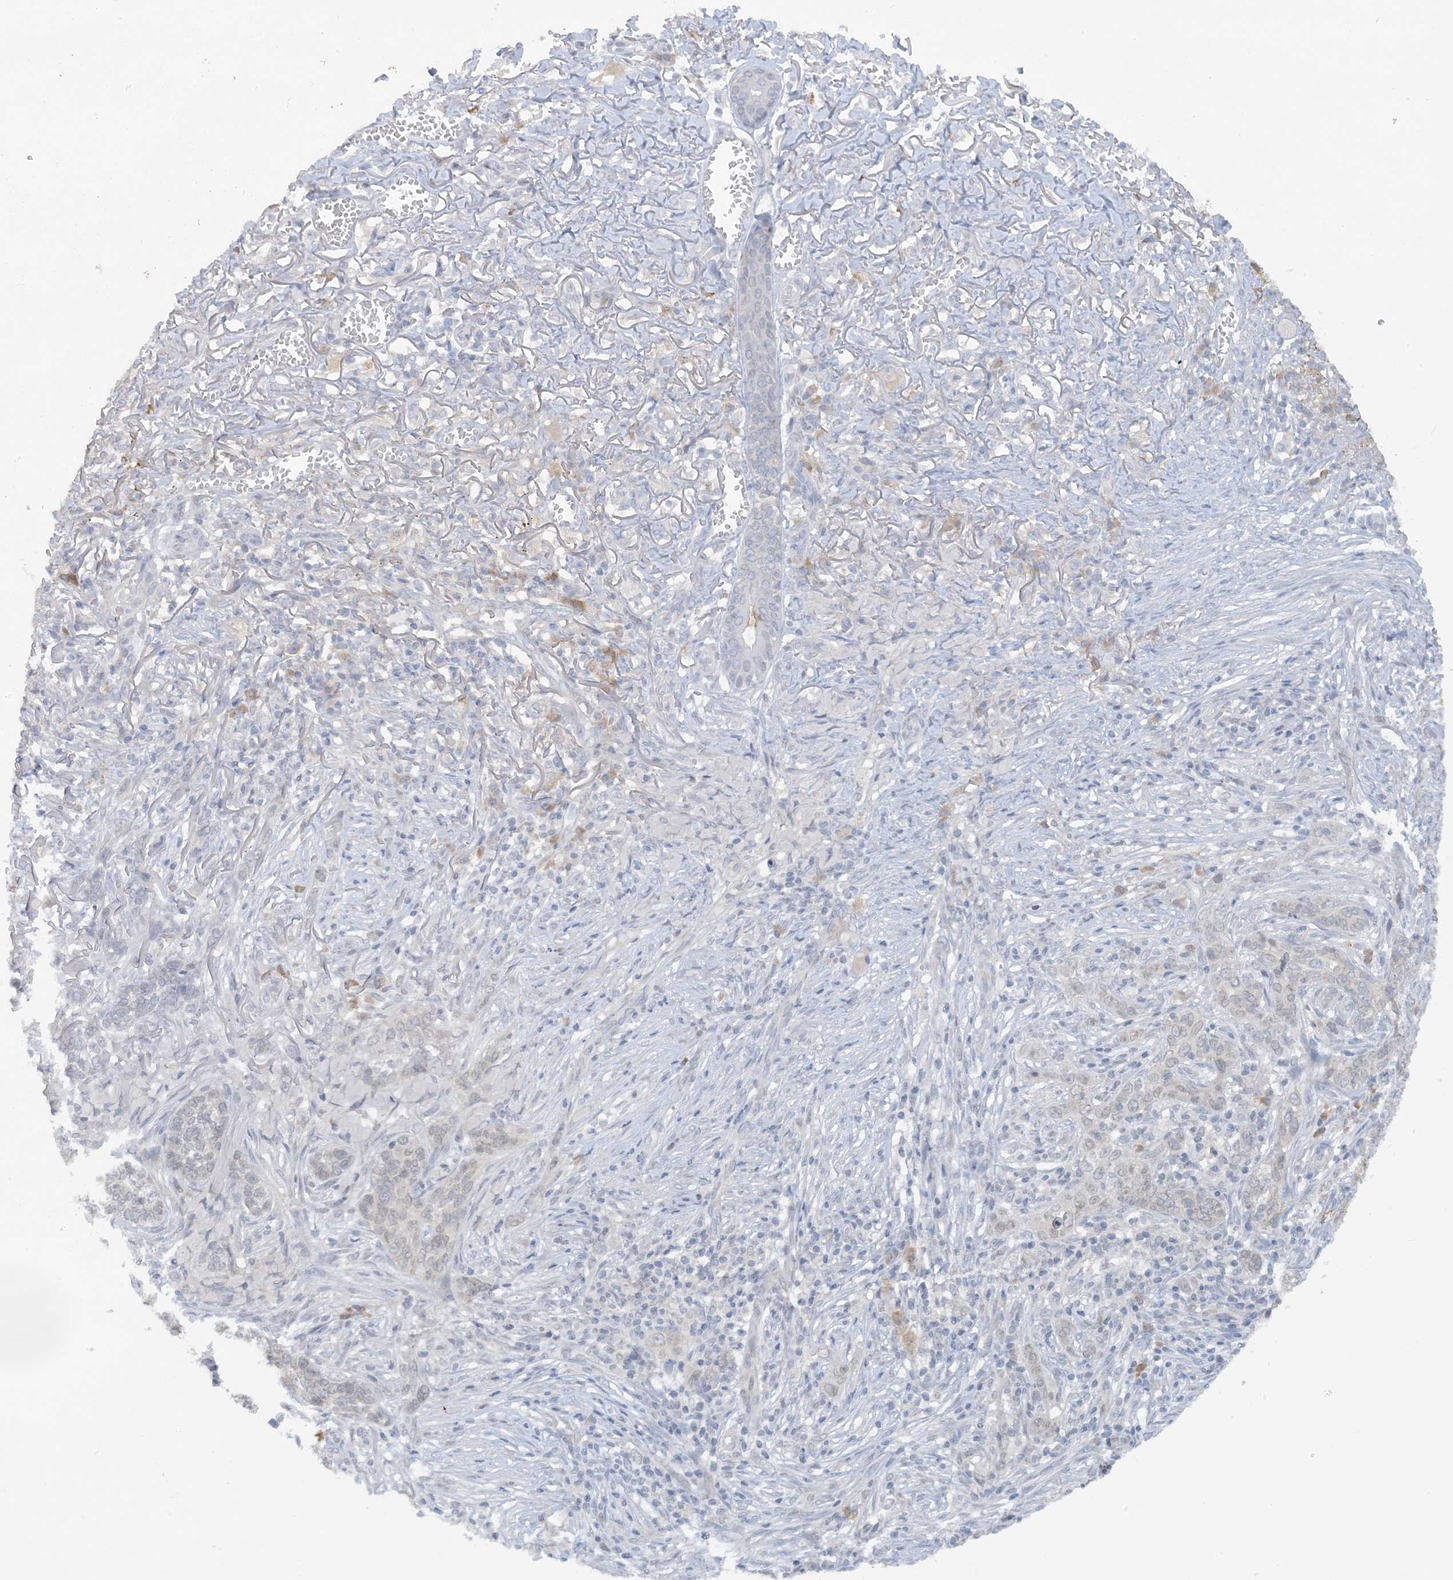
{"staining": {"intensity": "negative", "quantity": "none", "location": "none"}, "tissue": "skin cancer", "cell_type": "Tumor cells", "image_type": "cancer", "snomed": [{"axis": "morphology", "description": "Basal cell carcinoma"}, {"axis": "topography", "description": "Skin"}], "caption": "There is no significant staining in tumor cells of skin basal cell carcinoma.", "gene": "ACYP2", "patient": {"sex": "male", "age": 85}}